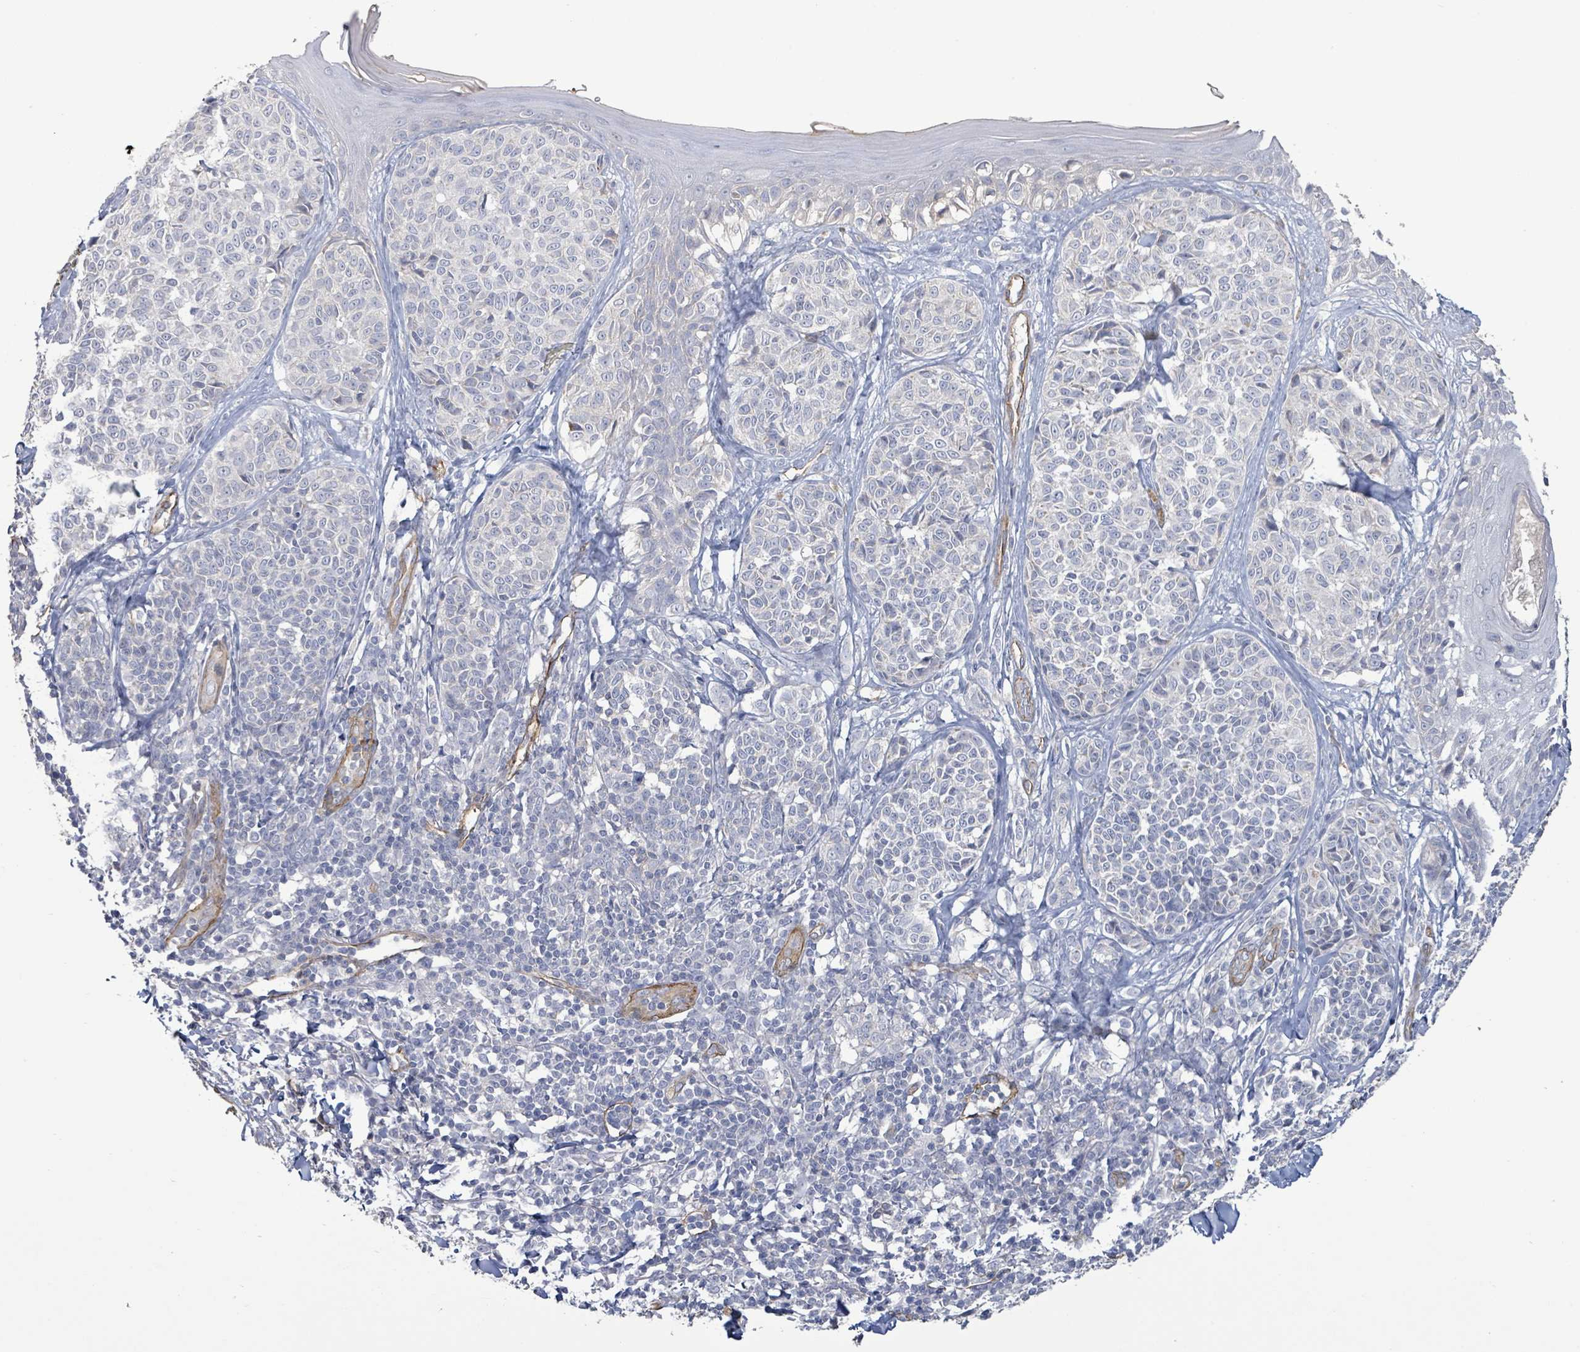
{"staining": {"intensity": "negative", "quantity": "none", "location": "none"}, "tissue": "melanoma", "cell_type": "Tumor cells", "image_type": "cancer", "snomed": [{"axis": "morphology", "description": "Malignant melanoma, NOS"}, {"axis": "topography", "description": "Skin of upper extremity"}], "caption": "High power microscopy micrograph of an immunohistochemistry image of melanoma, revealing no significant expression in tumor cells.", "gene": "KANK3", "patient": {"sex": "male", "age": 40}}